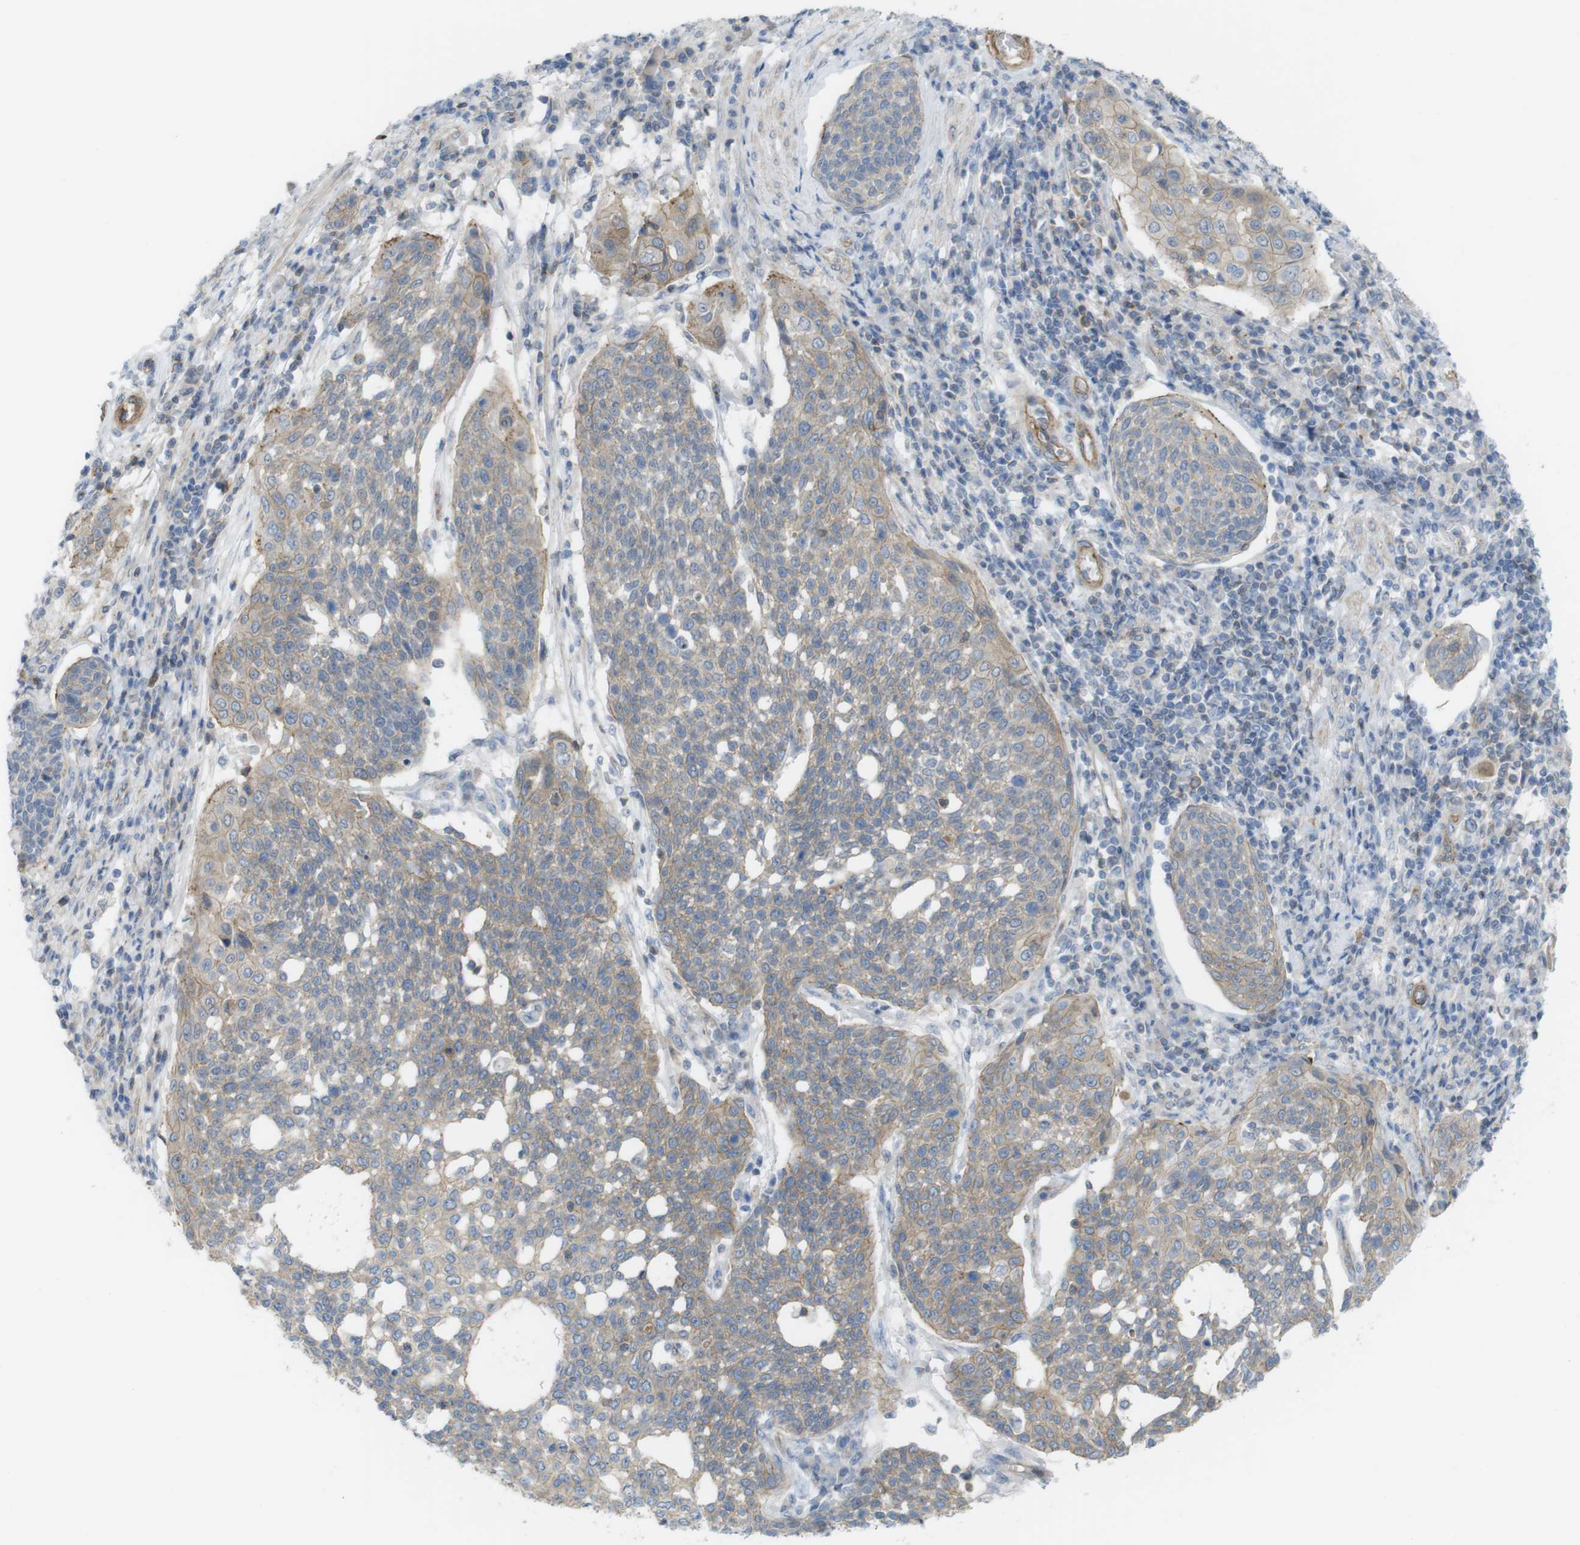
{"staining": {"intensity": "weak", "quantity": ">75%", "location": "cytoplasmic/membranous"}, "tissue": "cervical cancer", "cell_type": "Tumor cells", "image_type": "cancer", "snomed": [{"axis": "morphology", "description": "Squamous cell carcinoma, NOS"}, {"axis": "topography", "description": "Cervix"}], "caption": "The histopathology image reveals staining of cervical squamous cell carcinoma, revealing weak cytoplasmic/membranous protein staining (brown color) within tumor cells.", "gene": "PREX2", "patient": {"sex": "female", "age": 34}}